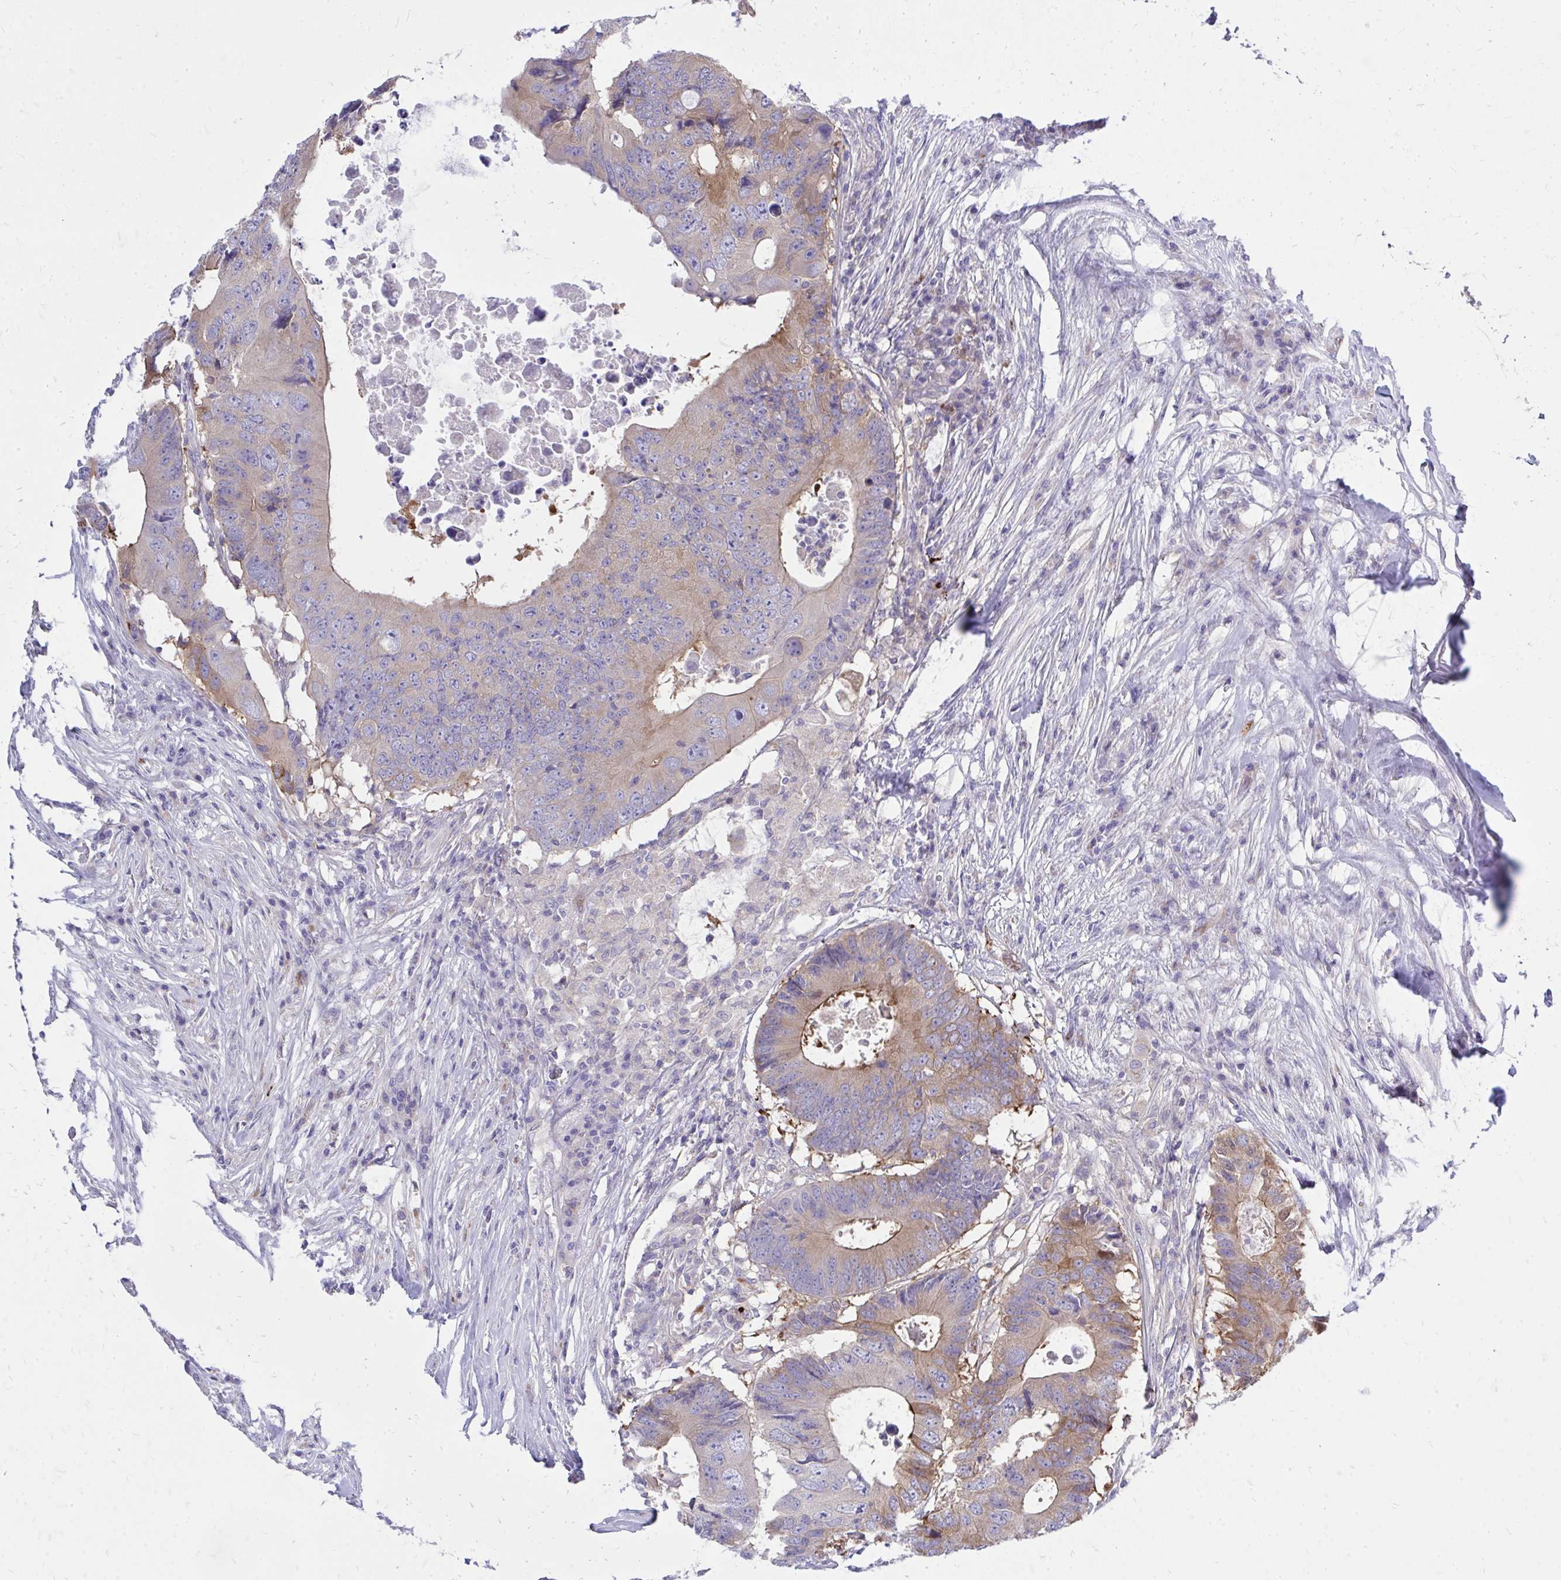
{"staining": {"intensity": "strong", "quantity": "25%-75%", "location": "cytoplasmic/membranous"}, "tissue": "colorectal cancer", "cell_type": "Tumor cells", "image_type": "cancer", "snomed": [{"axis": "morphology", "description": "Adenocarcinoma, NOS"}, {"axis": "topography", "description": "Colon"}], "caption": "Colorectal cancer was stained to show a protein in brown. There is high levels of strong cytoplasmic/membranous positivity in approximately 25%-75% of tumor cells.", "gene": "TP53I11", "patient": {"sex": "male", "age": 71}}